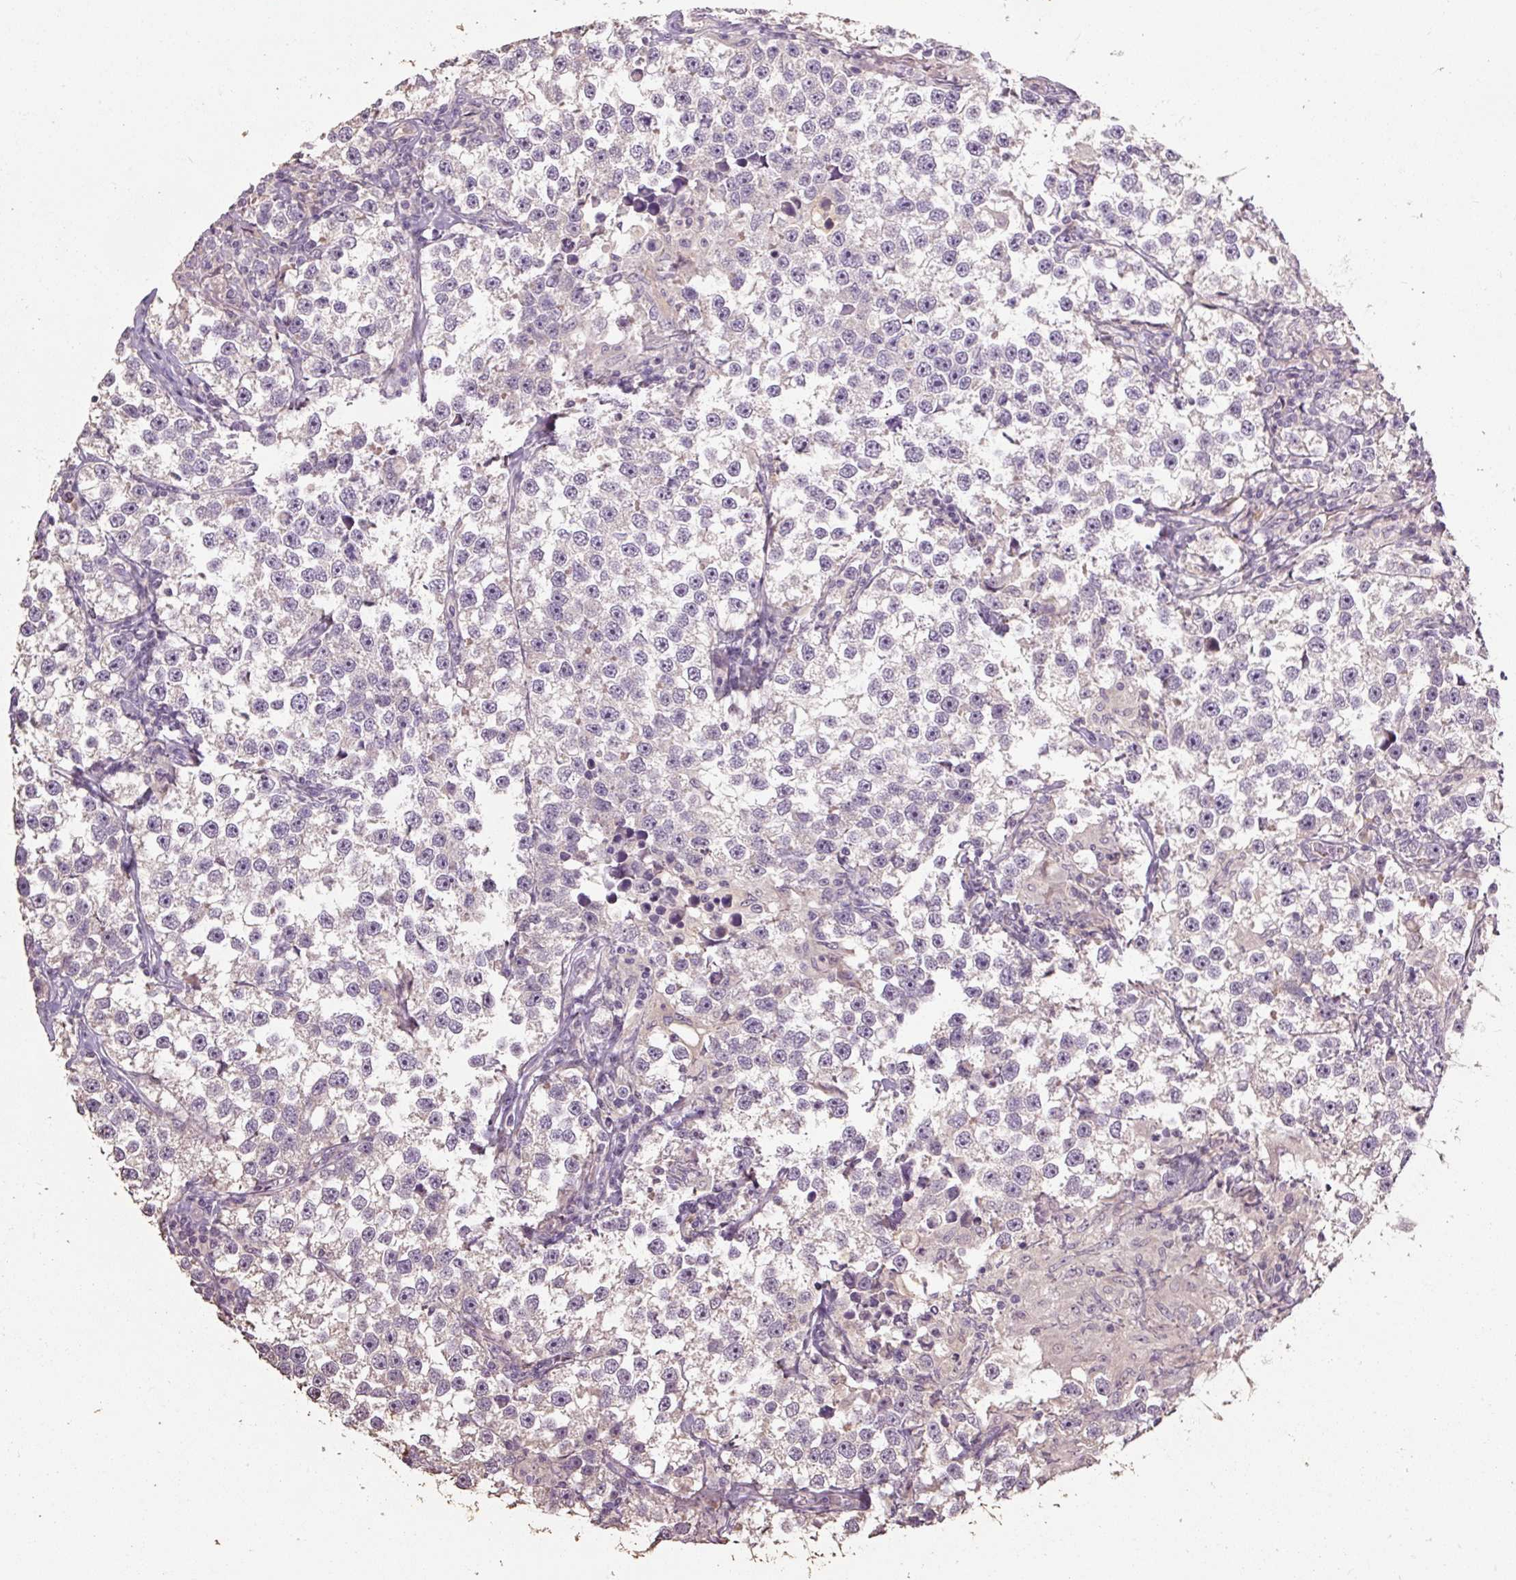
{"staining": {"intensity": "negative", "quantity": "none", "location": "none"}, "tissue": "testis cancer", "cell_type": "Tumor cells", "image_type": "cancer", "snomed": [{"axis": "morphology", "description": "Seminoma, NOS"}, {"axis": "topography", "description": "Testis"}], "caption": "Tumor cells show no significant protein positivity in testis cancer.", "gene": "CFAP65", "patient": {"sex": "male", "age": 46}}